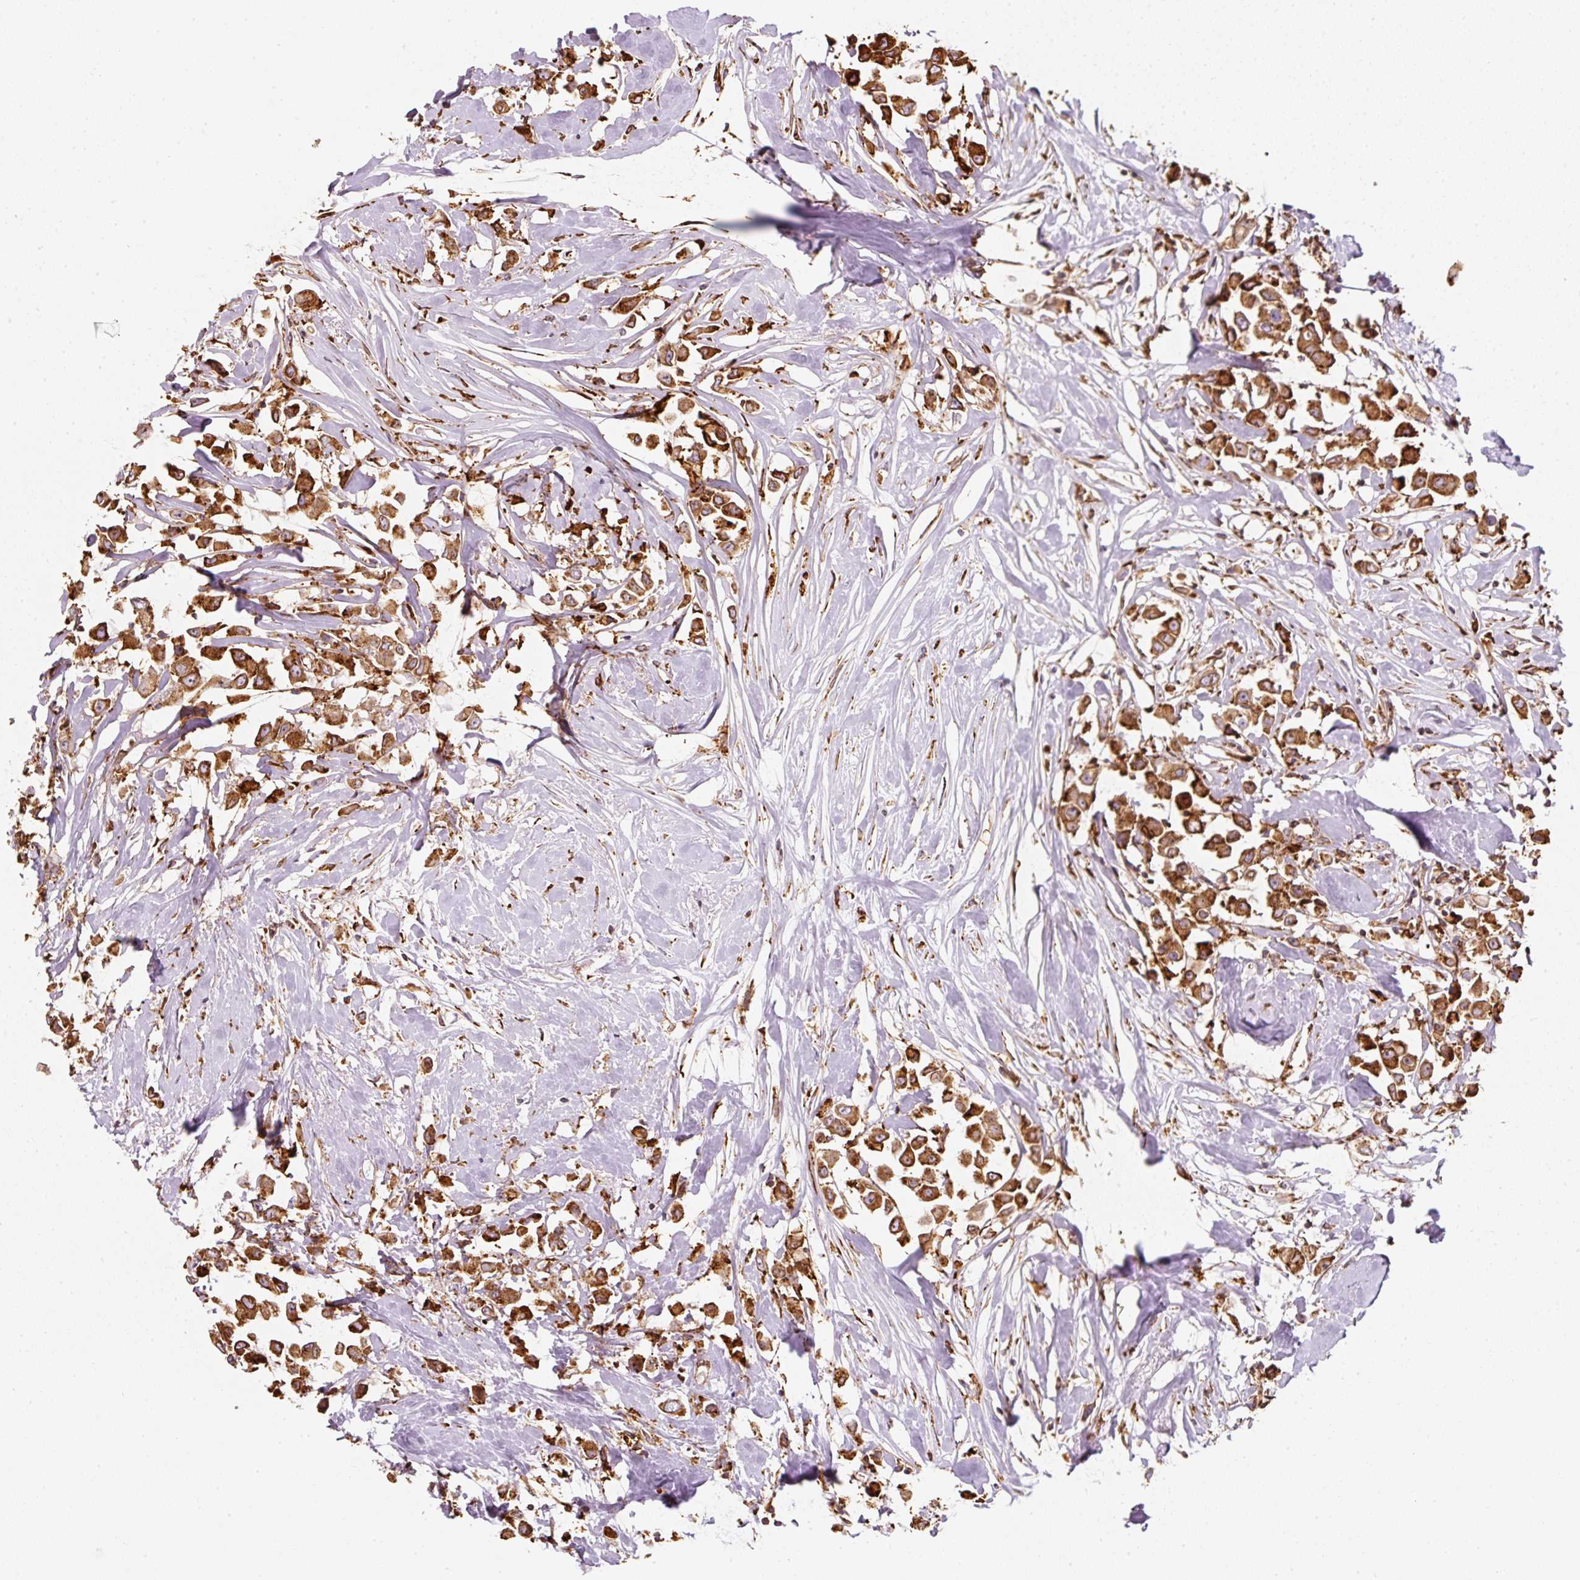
{"staining": {"intensity": "strong", "quantity": ">75%", "location": "cytoplasmic/membranous"}, "tissue": "breast cancer", "cell_type": "Tumor cells", "image_type": "cancer", "snomed": [{"axis": "morphology", "description": "Duct carcinoma"}, {"axis": "topography", "description": "Breast"}], "caption": "The image demonstrates immunohistochemical staining of breast infiltrating ductal carcinoma. There is strong cytoplasmic/membranous staining is present in approximately >75% of tumor cells.", "gene": "PRKCSH", "patient": {"sex": "female", "age": 61}}